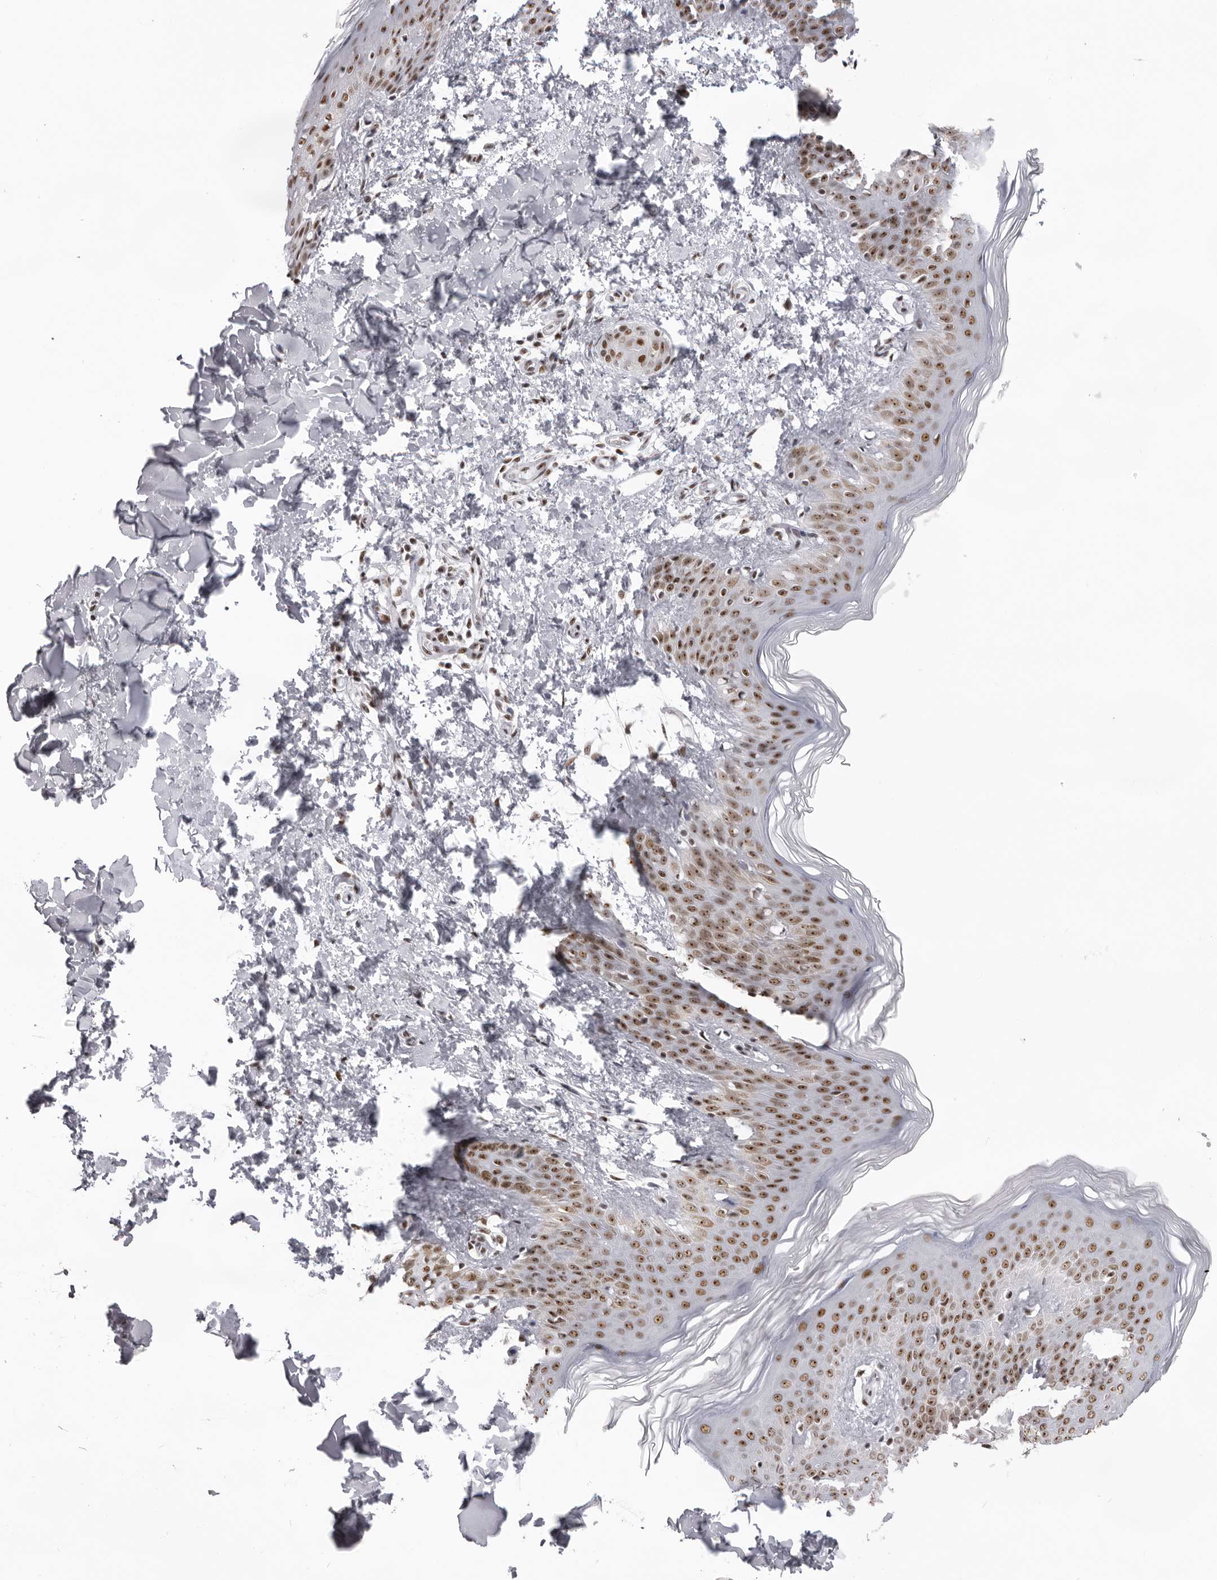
{"staining": {"intensity": "moderate", "quantity": ">75%", "location": "nuclear"}, "tissue": "skin", "cell_type": "Fibroblasts", "image_type": "normal", "snomed": [{"axis": "morphology", "description": "Normal tissue, NOS"}, {"axis": "morphology", "description": "Neoplasm, benign, NOS"}, {"axis": "topography", "description": "Skin"}, {"axis": "topography", "description": "Soft tissue"}], "caption": "A photomicrograph showing moderate nuclear staining in approximately >75% of fibroblasts in benign skin, as visualized by brown immunohistochemical staining.", "gene": "DHX9", "patient": {"sex": "male", "age": 26}}